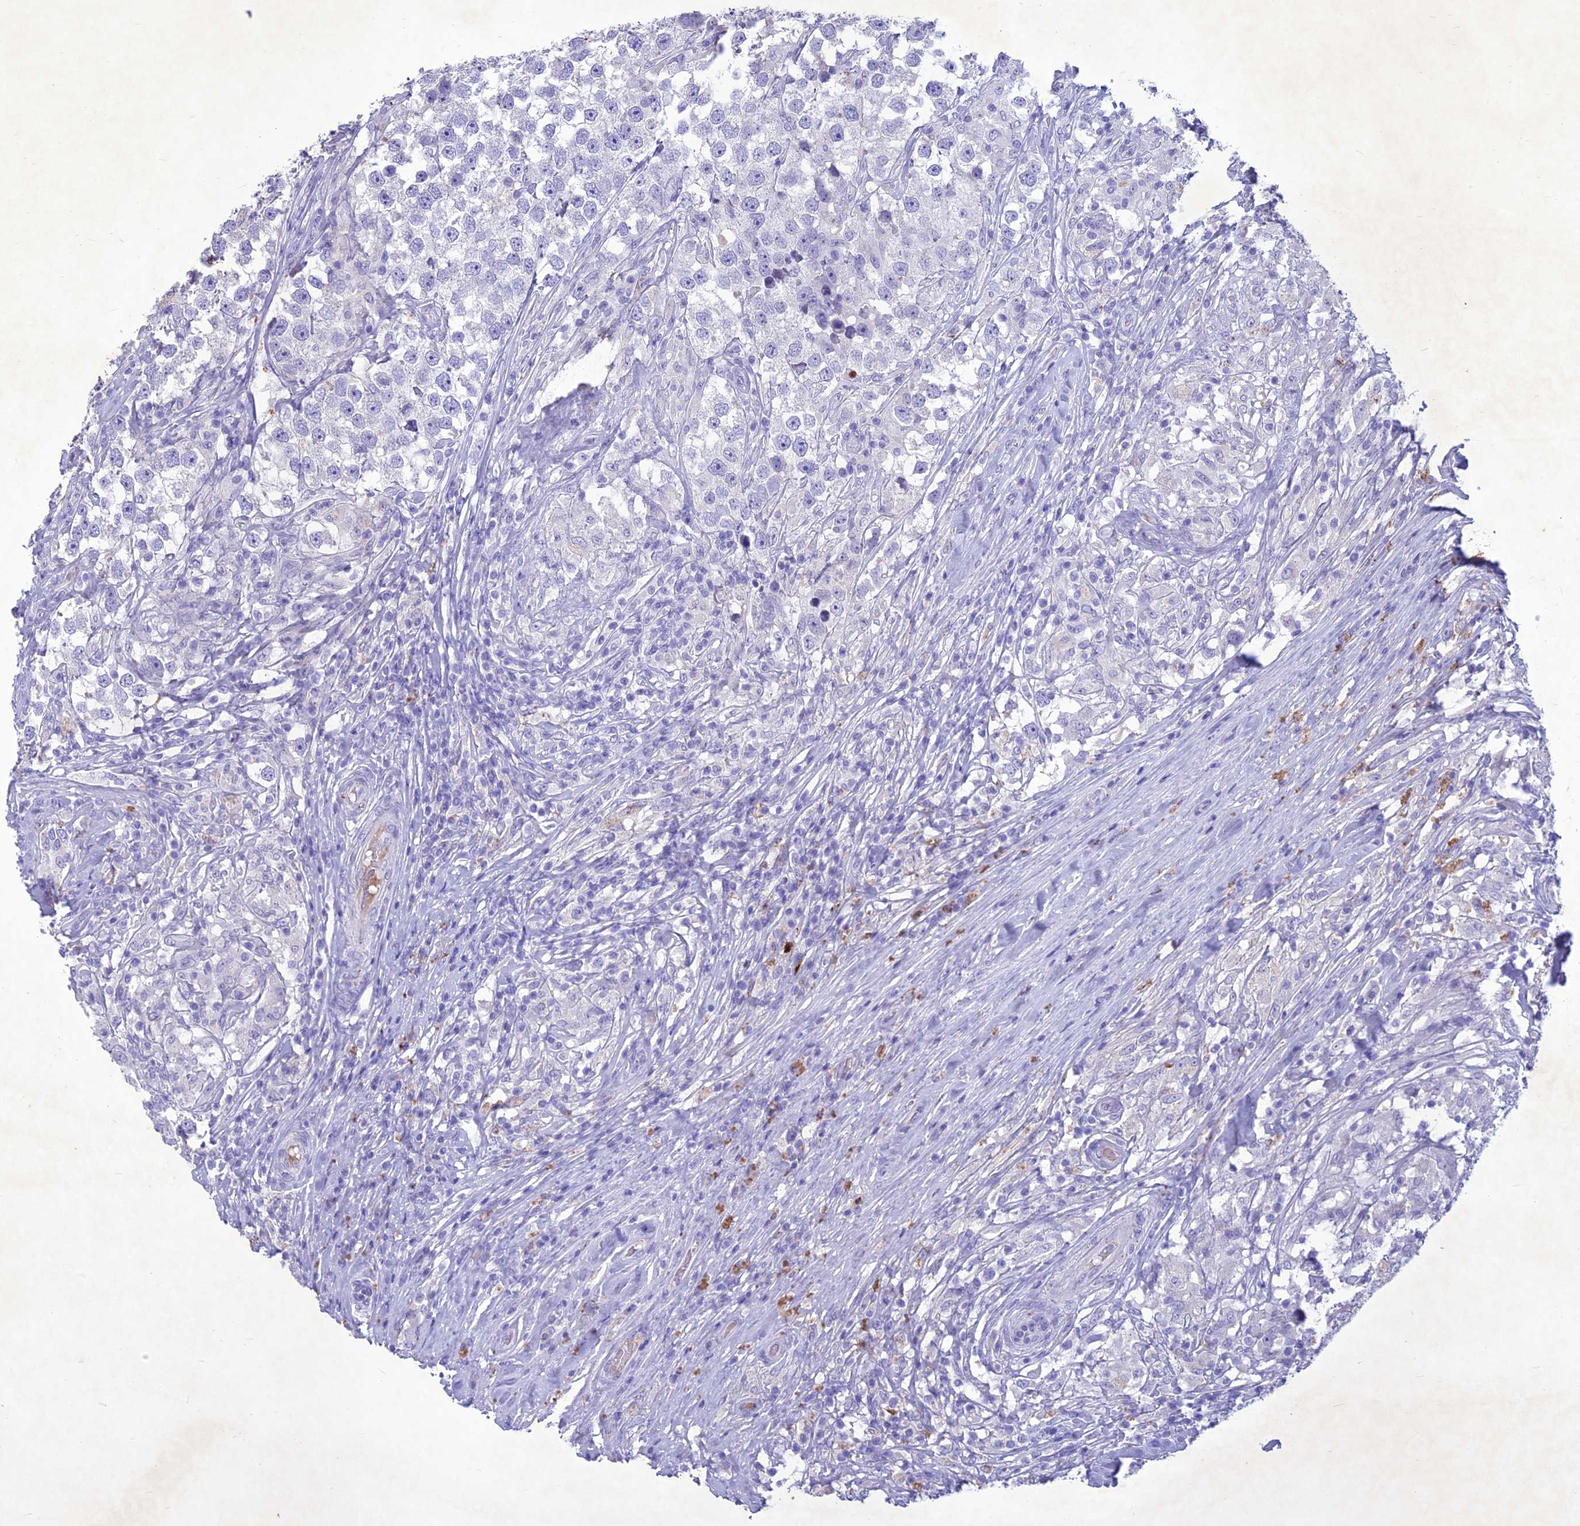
{"staining": {"intensity": "negative", "quantity": "none", "location": "none"}, "tissue": "testis cancer", "cell_type": "Tumor cells", "image_type": "cancer", "snomed": [{"axis": "morphology", "description": "Seminoma, NOS"}, {"axis": "topography", "description": "Testis"}], "caption": "Tumor cells show no significant positivity in testis cancer.", "gene": "IFT172", "patient": {"sex": "male", "age": 46}}